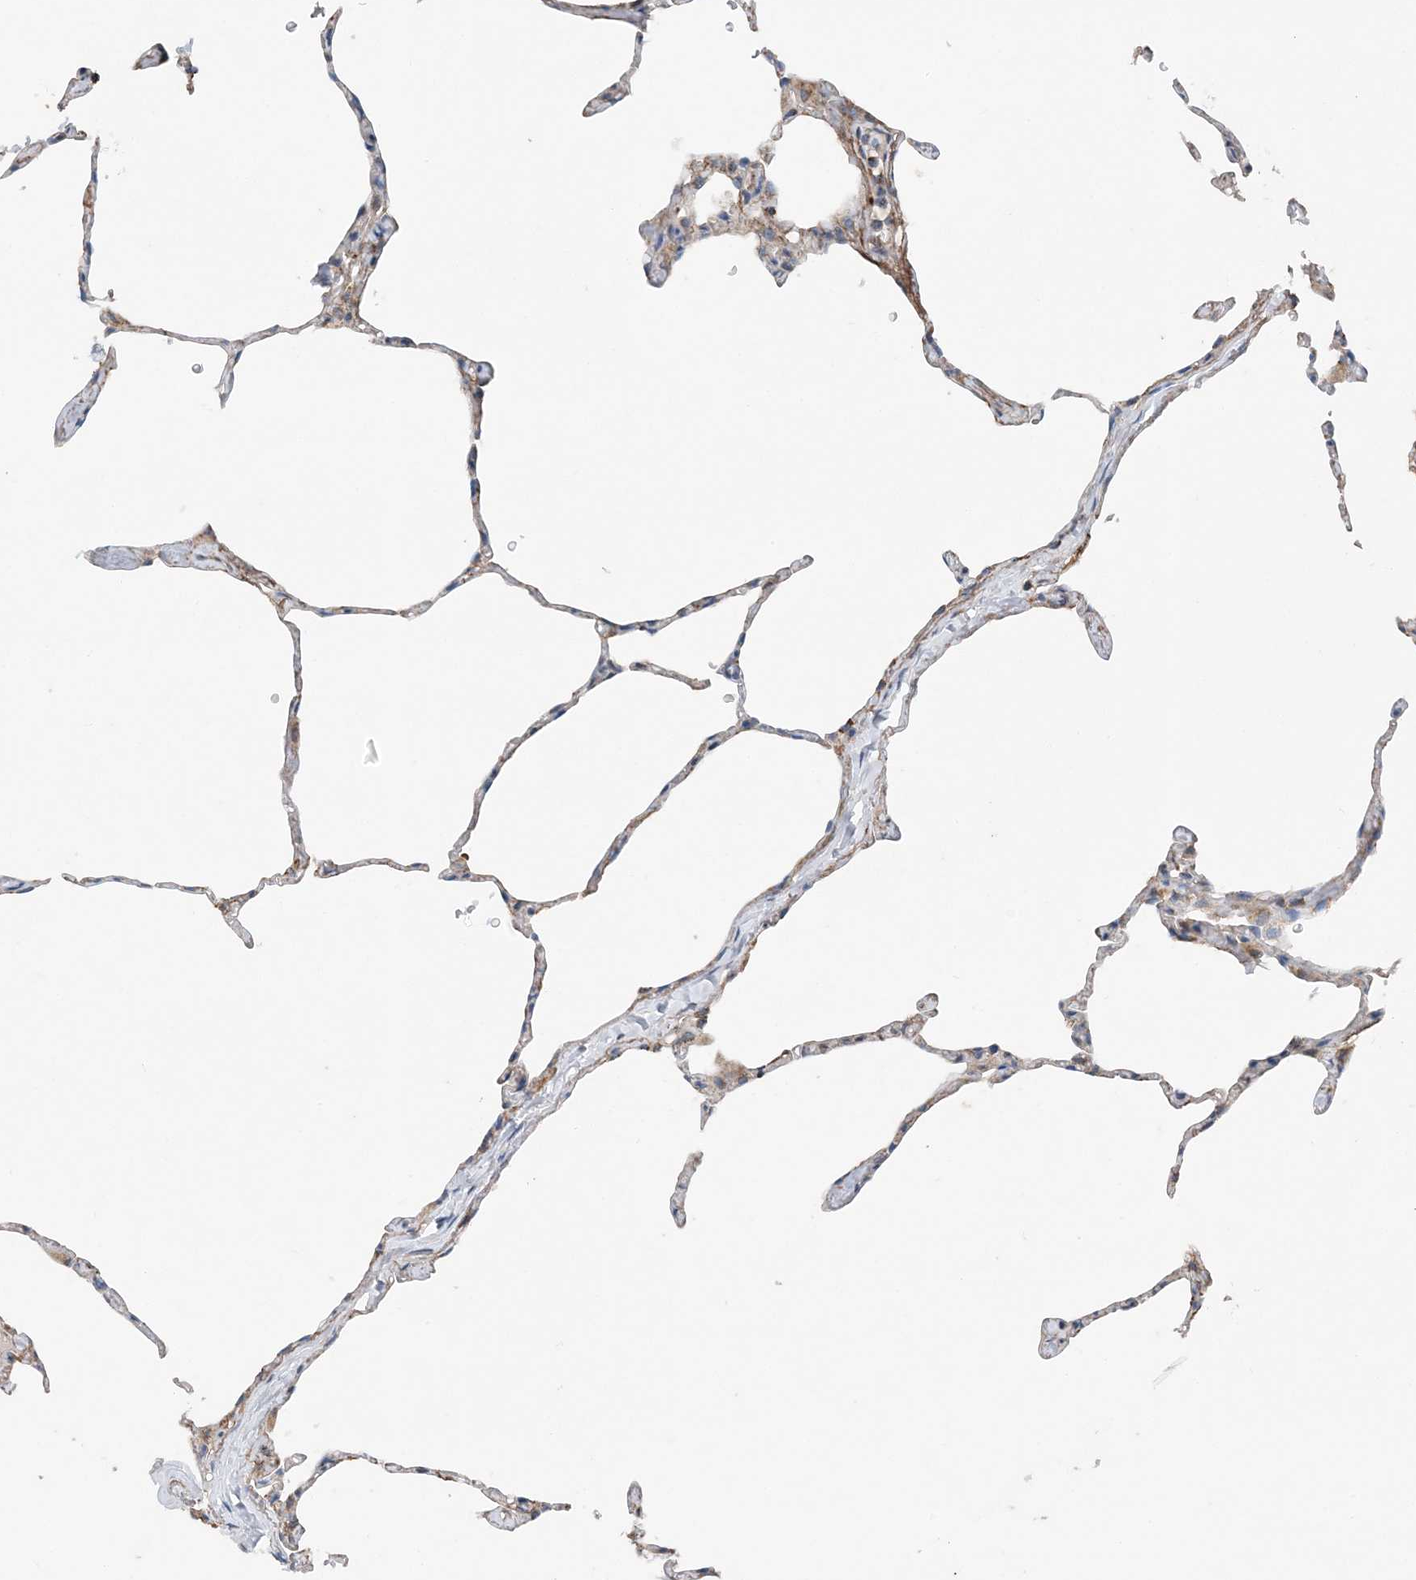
{"staining": {"intensity": "moderate", "quantity": "25%-75%", "location": "cytoplasmic/membranous"}, "tissue": "lung", "cell_type": "Alveolar cells", "image_type": "normal", "snomed": [{"axis": "morphology", "description": "Normal tissue, NOS"}, {"axis": "topography", "description": "Lung"}], "caption": "IHC micrograph of unremarkable lung stained for a protein (brown), which reveals medium levels of moderate cytoplasmic/membranous positivity in about 25%-75% of alveolar cells.", "gene": "SPRY2", "patient": {"sex": "male", "age": 65}}